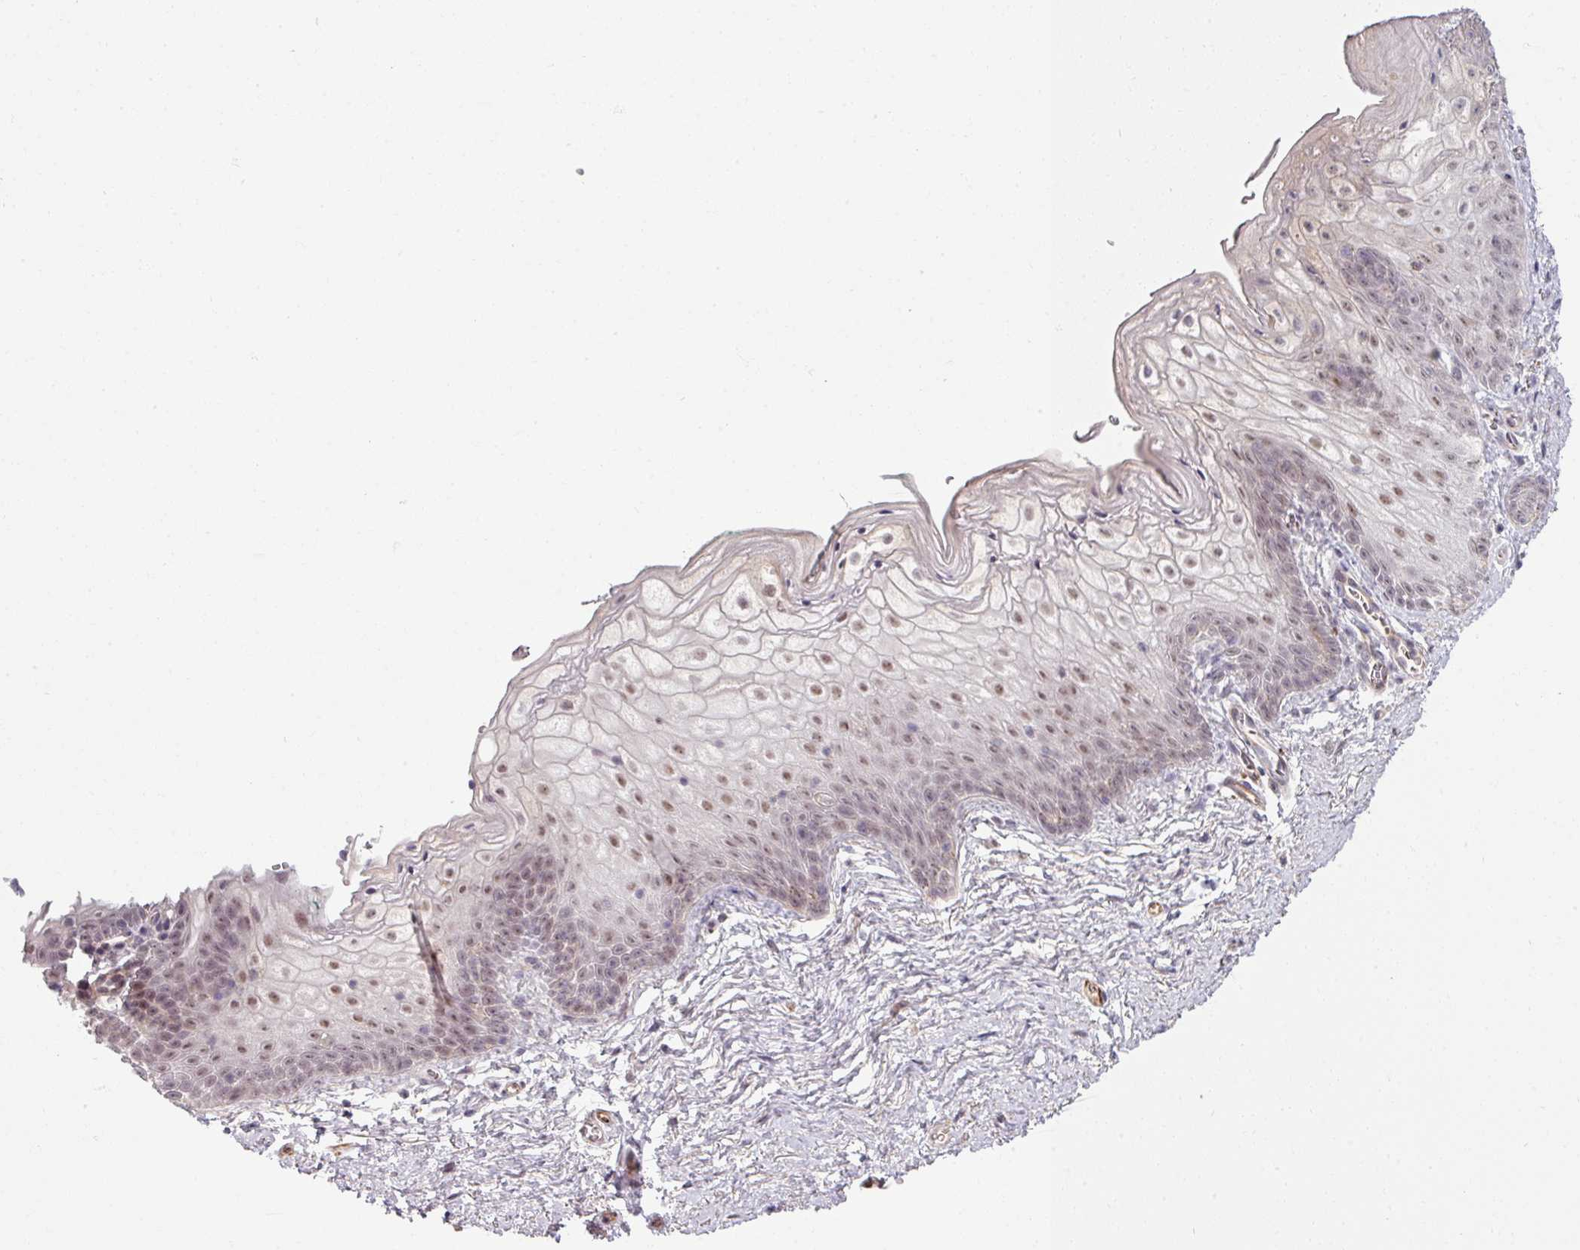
{"staining": {"intensity": "moderate", "quantity": "25%-75%", "location": "nuclear"}, "tissue": "vagina", "cell_type": "Squamous epithelial cells", "image_type": "normal", "snomed": [{"axis": "morphology", "description": "Normal tissue, NOS"}, {"axis": "topography", "description": "Vulva"}, {"axis": "topography", "description": "Vagina"}, {"axis": "topography", "description": "Peripheral nerve tissue"}], "caption": "Protein staining of normal vagina demonstrates moderate nuclear staining in approximately 25%-75% of squamous epithelial cells. (DAB (3,3'-diaminobenzidine) IHC with brightfield microscopy, high magnification).", "gene": "UVSSA", "patient": {"sex": "female", "age": 66}}